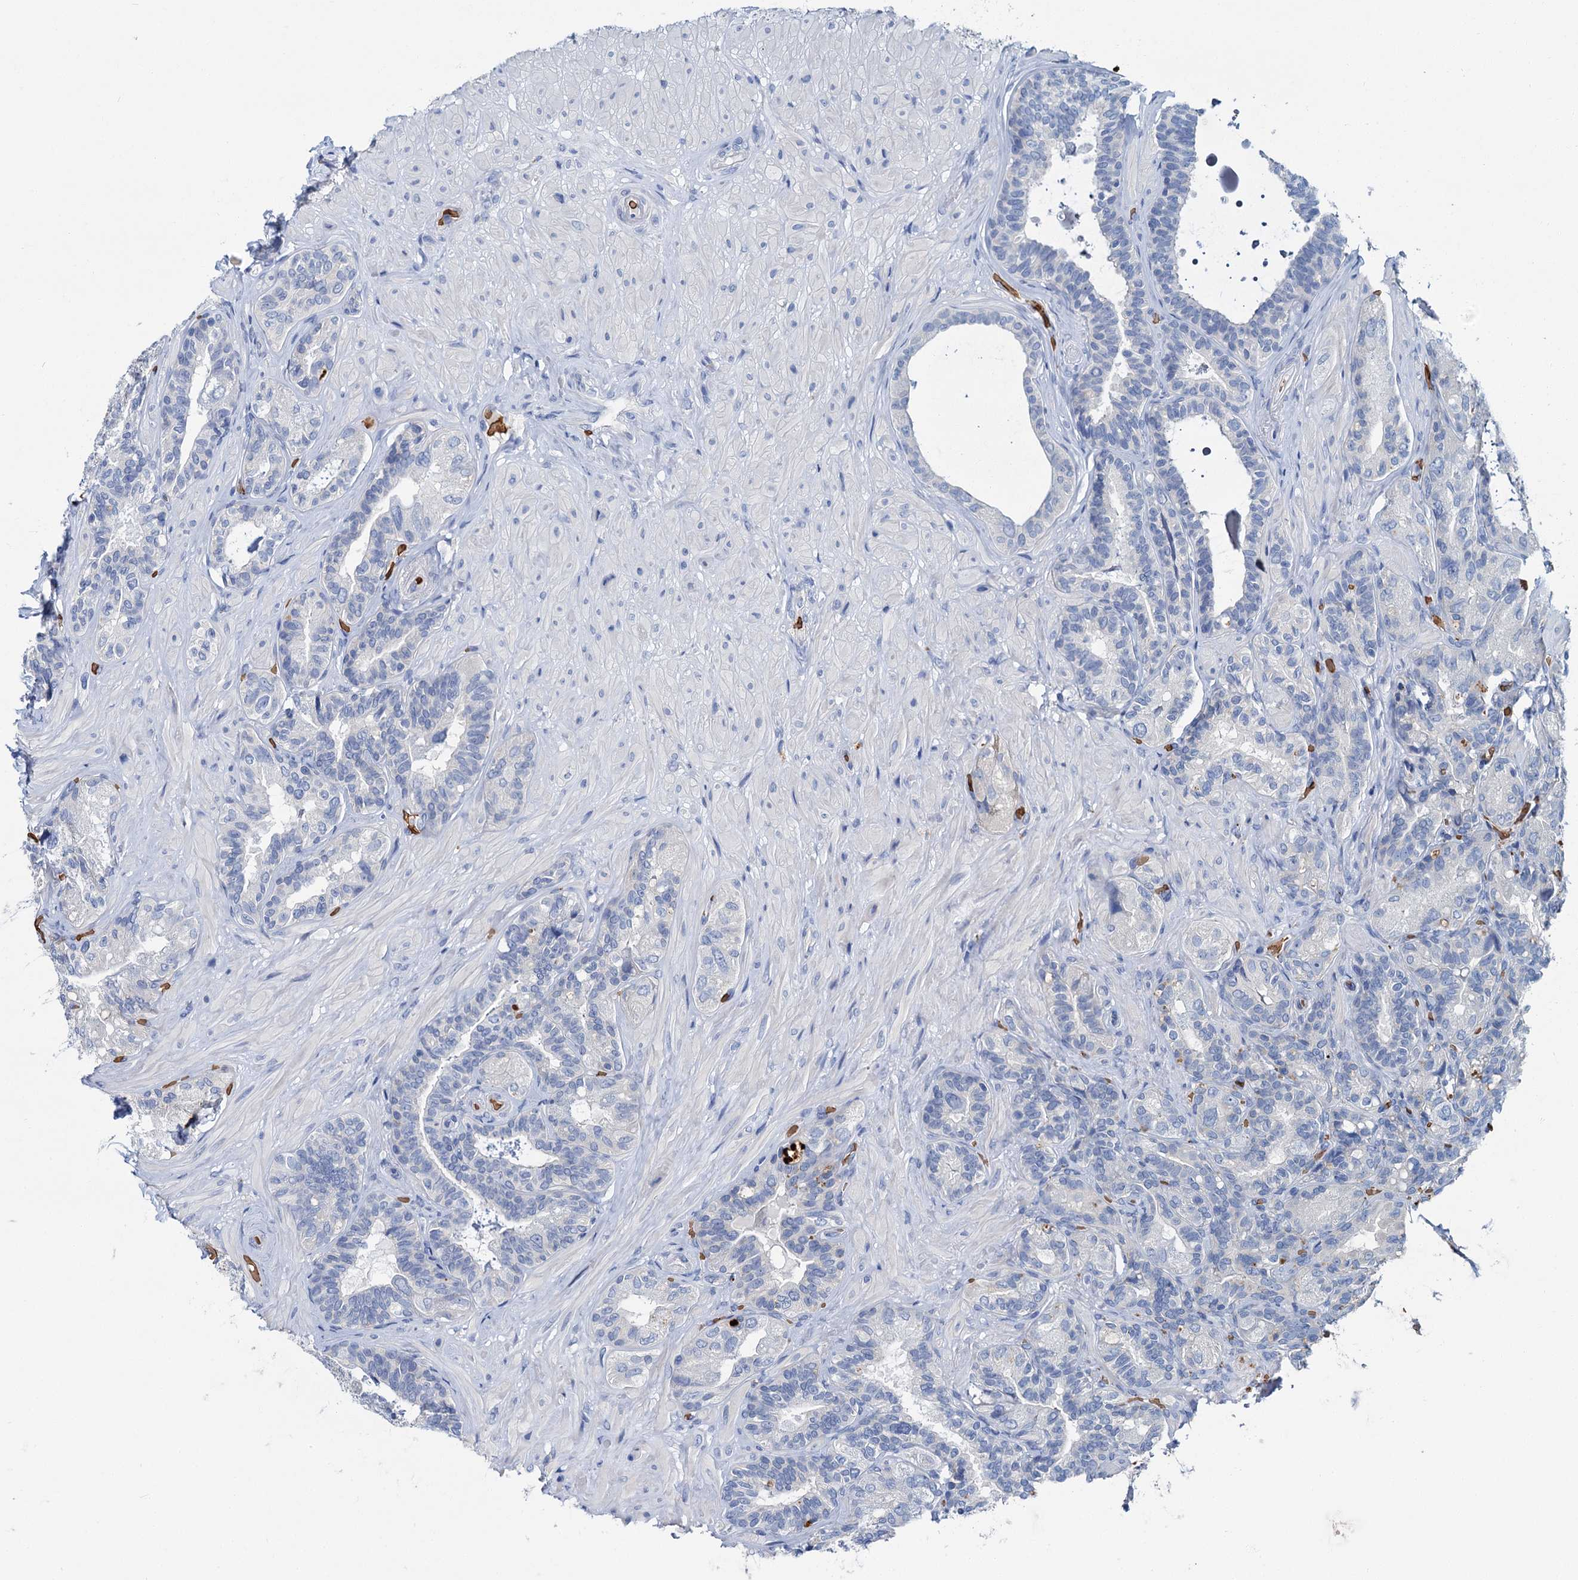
{"staining": {"intensity": "negative", "quantity": "none", "location": "none"}, "tissue": "seminal vesicle", "cell_type": "Glandular cells", "image_type": "normal", "snomed": [{"axis": "morphology", "description": "Normal tissue, NOS"}, {"axis": "topography", "description": "Prostate and seminal vesicle, NOS"}, {"axis": "topography", "description": "Prostate"}, {"axis": "topography", "description": "Seminal veicle"}], "caption": "High power microscopy histopathology image of an IHC image of benign seminal vesicle, revealing no significant staining in glandular cells.", "gene": "ATG2A", "patient": {"sex": "male", "age": 67}}